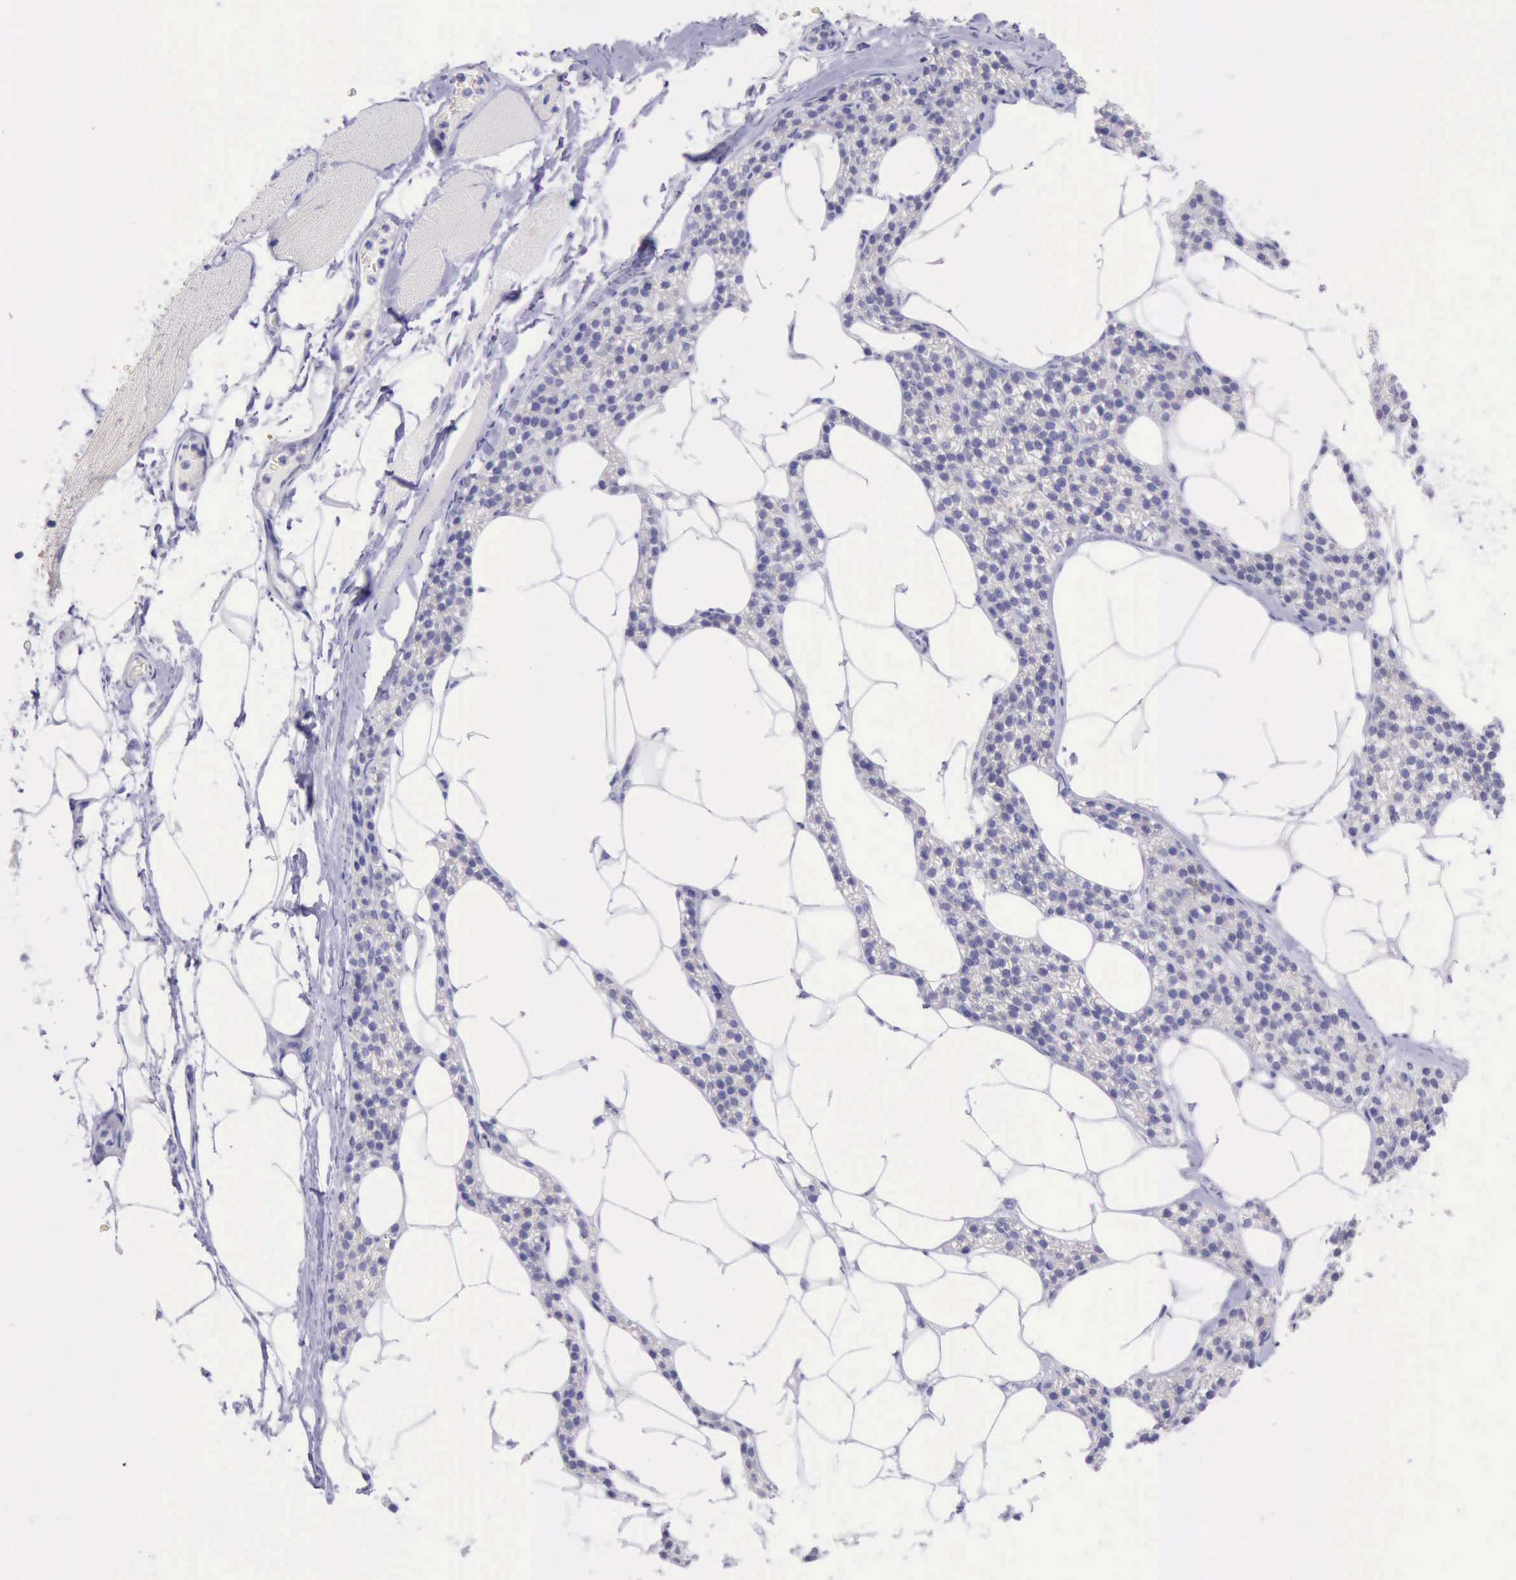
{"staining": {"intensity": "negative", "quantity": "none", "location": "none"}, "tissue": "skeletal muscle", "cell_type": "Myocytes", "image_type": "normal", "snomed": [{"axis": "morphology", "description": "Normal tissue, NOS"}, {"axis": "topography", "description": "Skeletal muscle"}, {"axis": "topography", "description": "Parathyroid gland"}], "caption": "IHC photomicrograph of normal skeletal muscle: human skeletal muscle stained with DAB (3,3'-diaminobenzidine) exhibits no significant protein positivity in myocytes.", "gene": "LRFN5", "patient": {"sex": "female", "age": 37}}